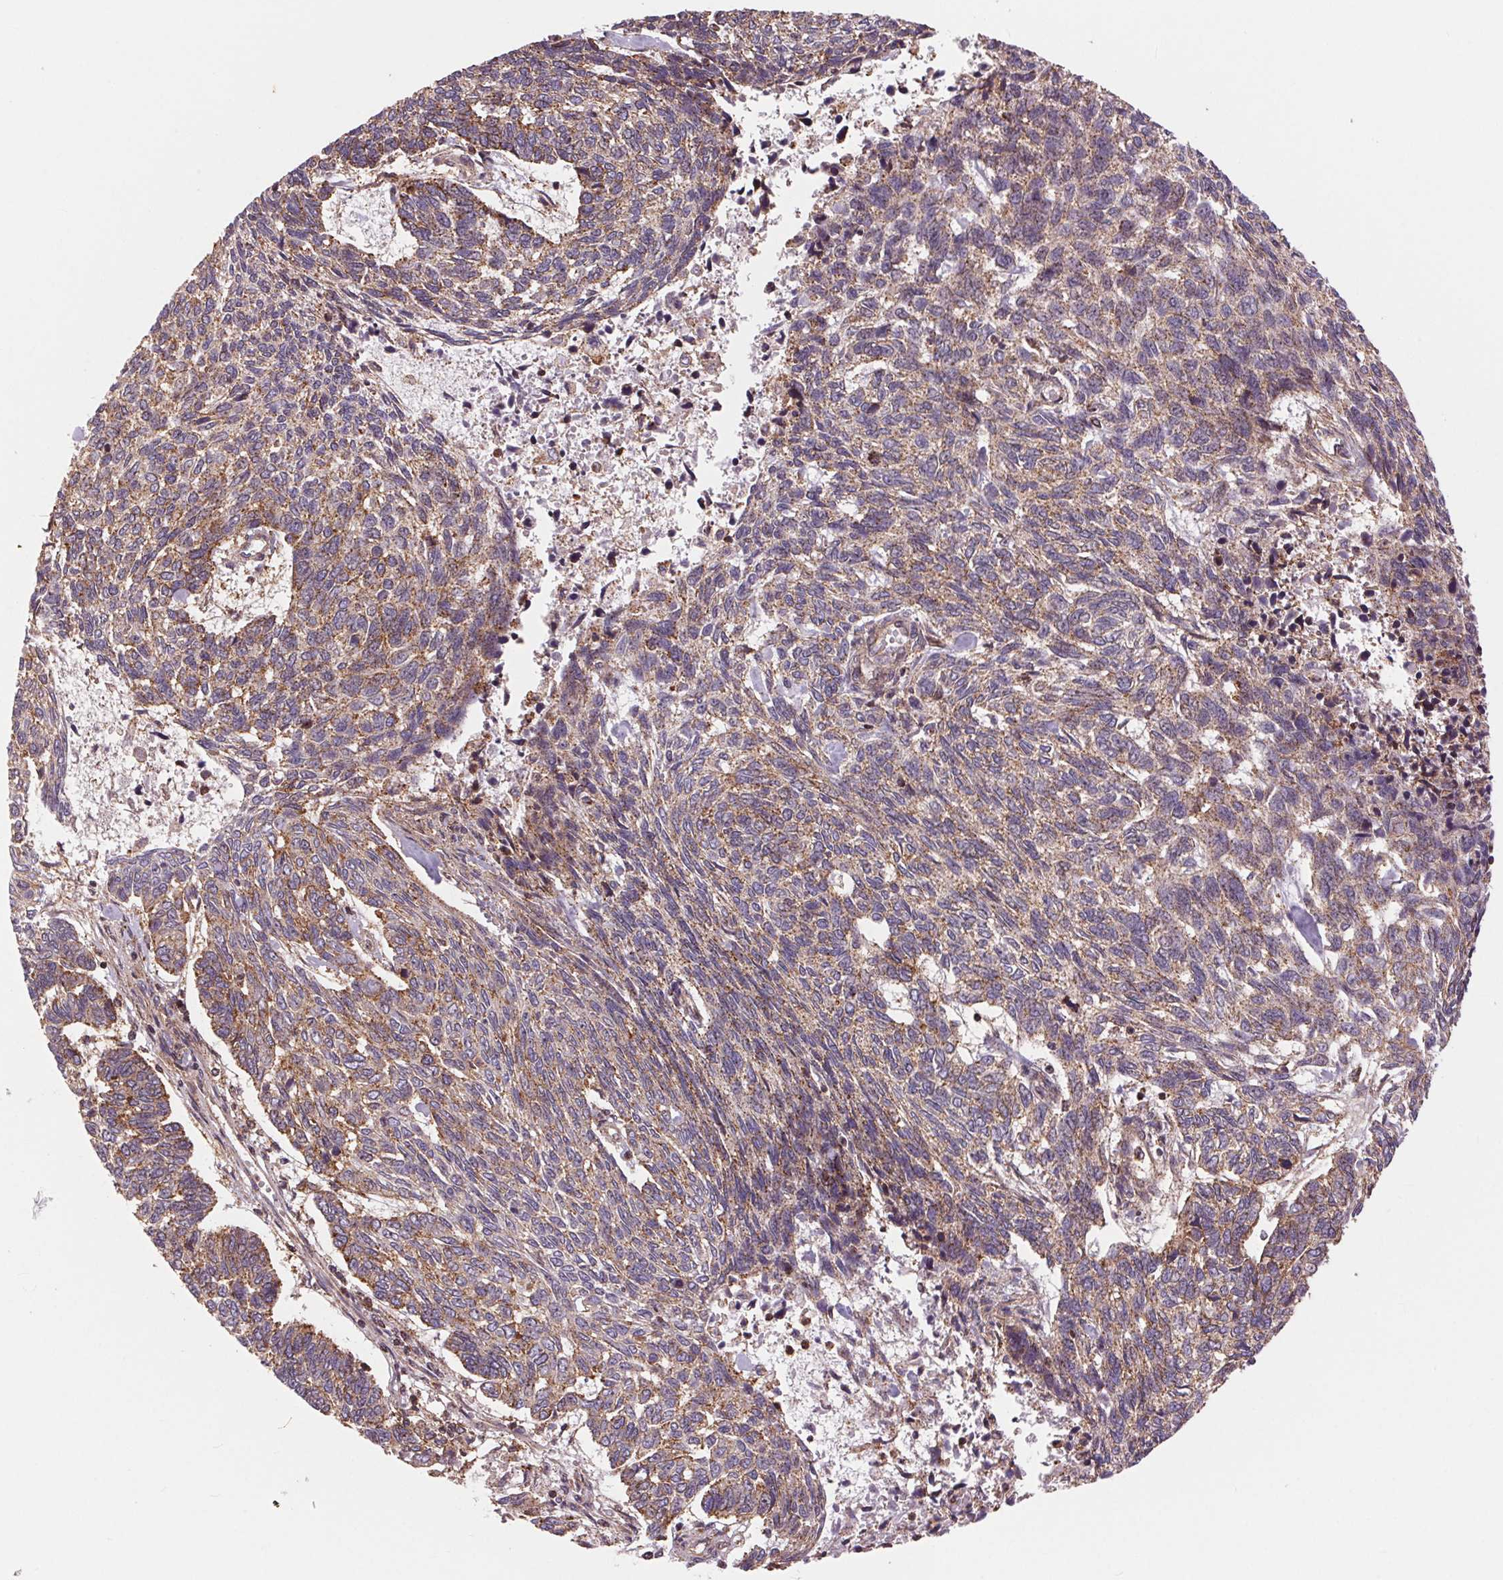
{"staining": {"intensity": "weak", "quantity": "25%-75%", "location": "cytoplasmic/membranous"}, "tissue": "skin cancer", "cell_type": "Tumor cells", "image_type": "cancer", "snomed": [{"axis": "morphology", "description": "Basal cell carcinoma"}, {"axis": "topography", "description": "Skin"}], "caption": "Human skin basal cell carcinoma stained with a brown dye shows weak cytoplasmic/membranous positive staining in approximately 25%-75% of tumor cells.", "gene": "CHMP4B", "patient": {"sex": "female", "age": 65}}